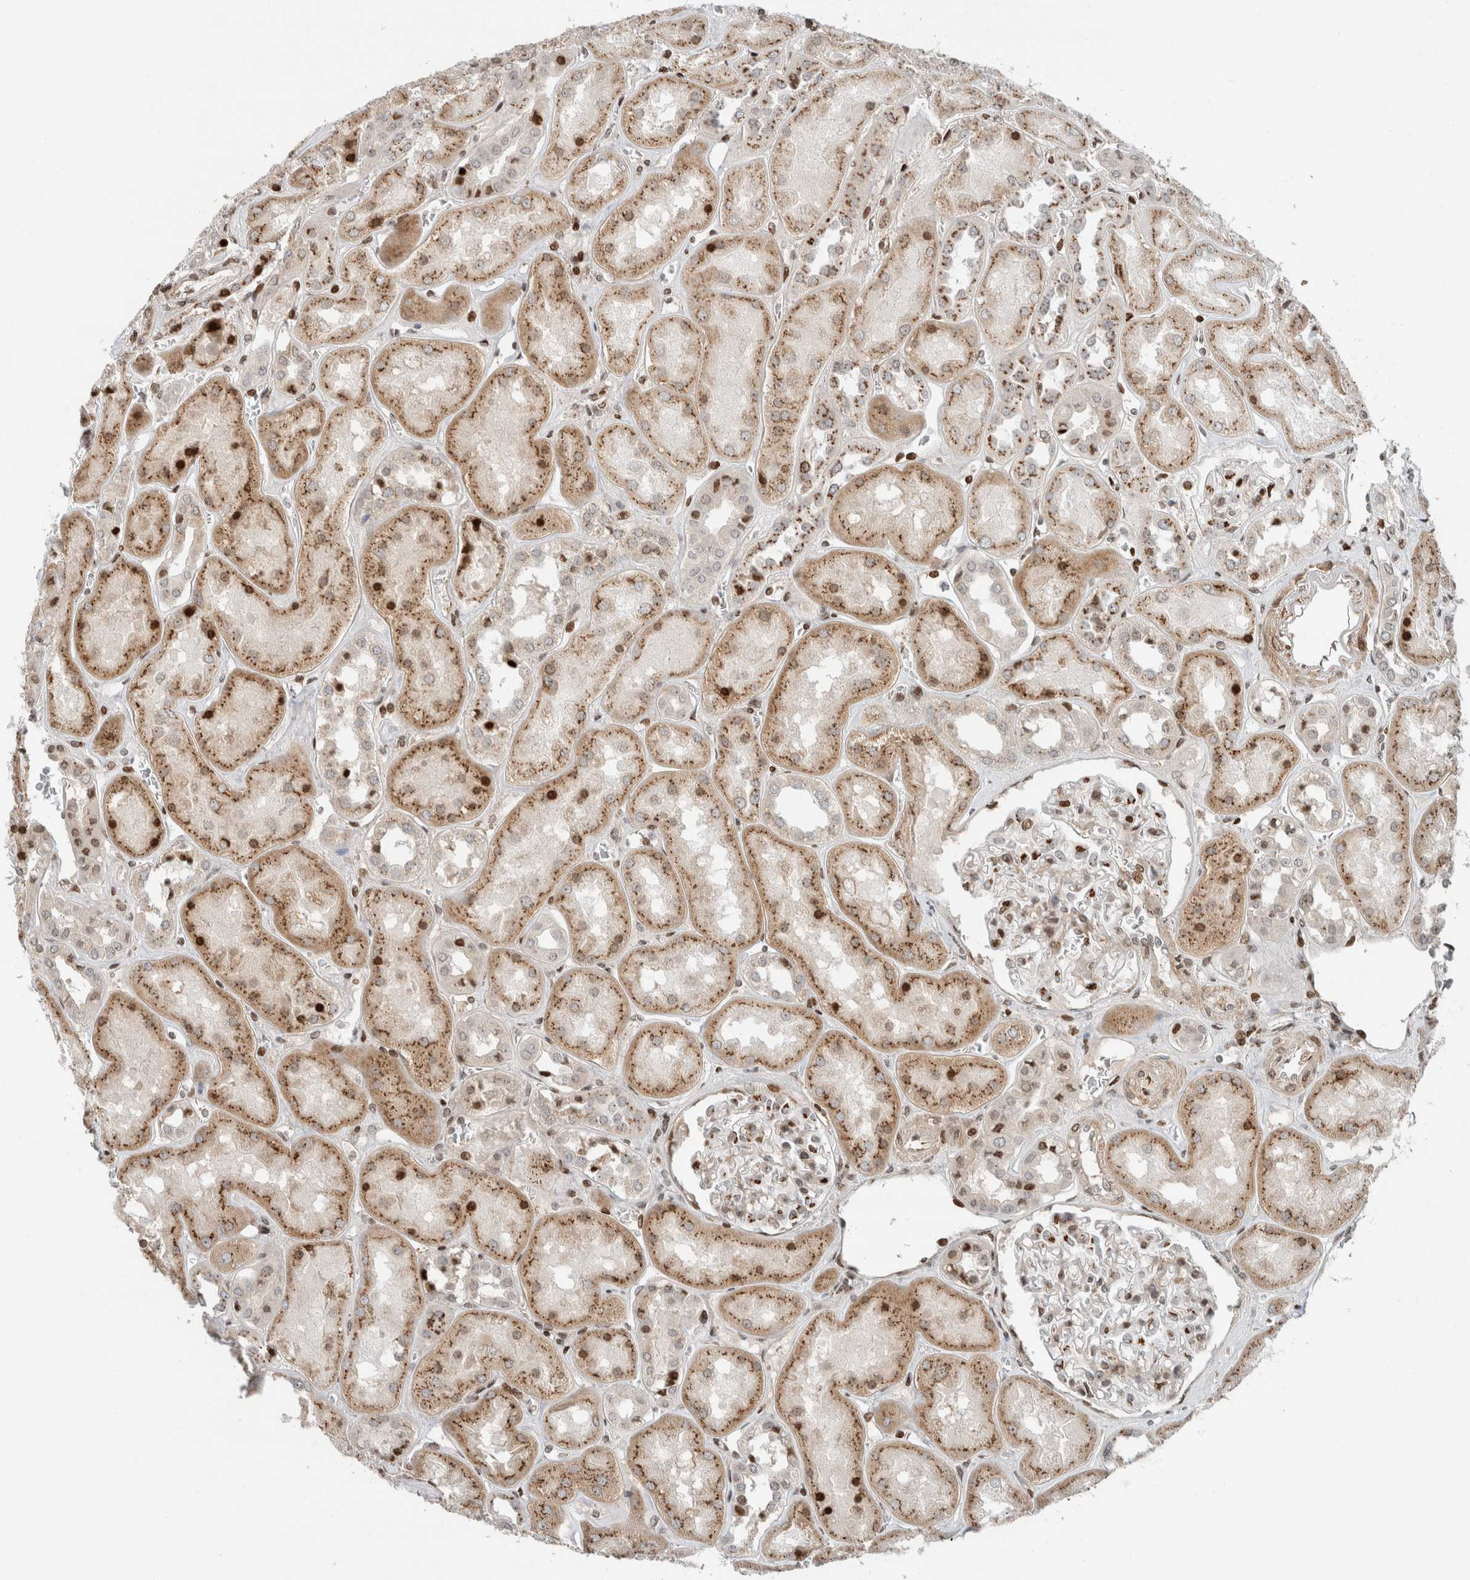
{"staining": {"intensity": "moderate", "quantity": "25%-75%", "location": "nuclear"}, "tissue": "kidney", "cell_type": "Cells in glomeruli", "image_type": "normal", "snomed": [{"axis": "morphology", "description": "Normal tissue, NOS"}, {"axis": "topography", "description": "Kidney"}], "caption": "Immunohistochemical staining of unremarkable kidney exhibits 25%-75% levels of moderate nuclear protein staining in about 25%-75% of cells in glomeruli. The protein of interest is shown in brown color, while the nuclei are stained blue.", "gene": "GINS4", "patient": {"sex": "male", "age": 70}}